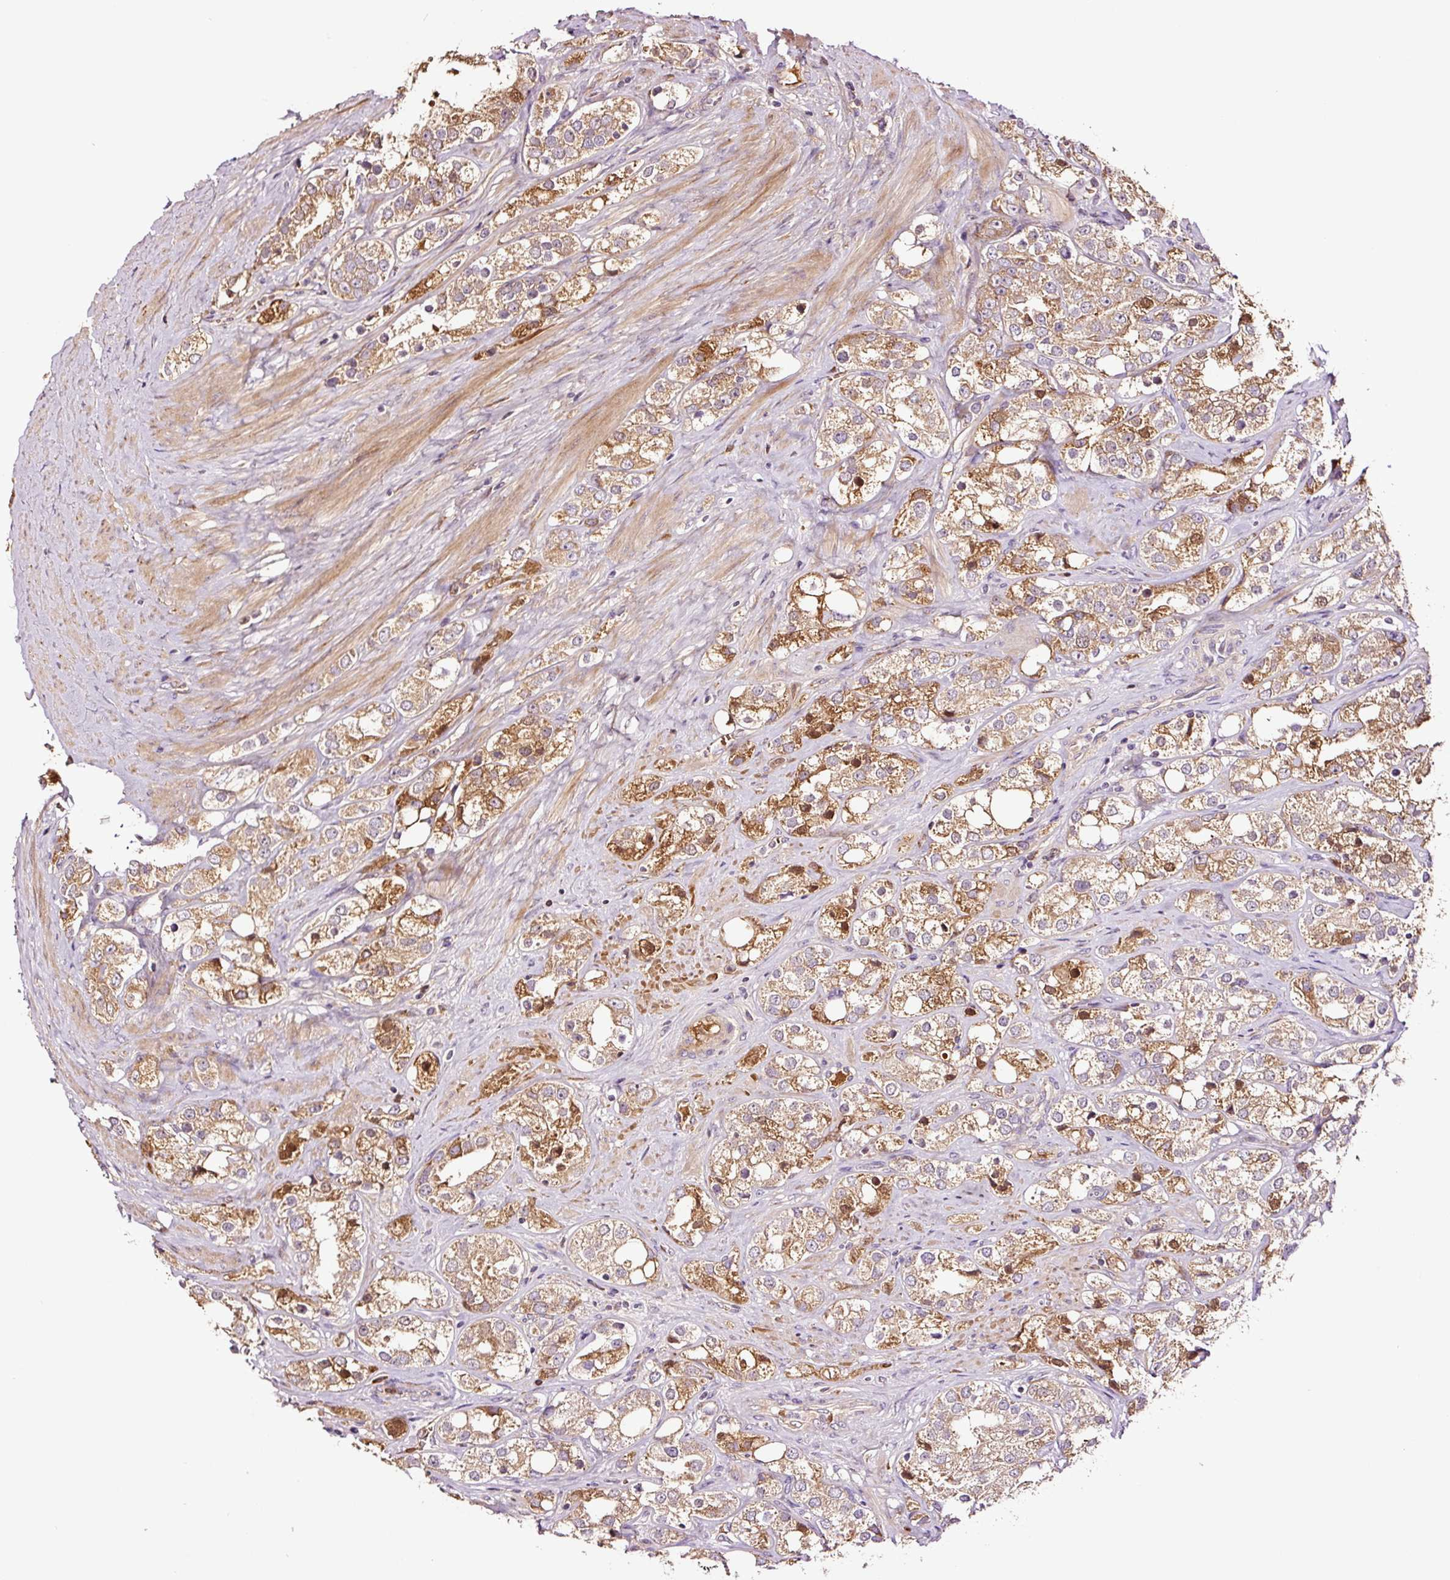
{"staining": {"intensity": "moderate", "quantity": ">75%", "location": "cytoplasmic/membranous"}, "tissue": "prostate cancer", "cell_type": "Tumor cells", "image_type": "cancer", "snomed": [{"axis": "morphology", "description": "Adenocarcinoma, NOS"}, {"axis": "topography", "description": "Prostate"}], "caption": "IHC staining of prostate cancer, which exhibits medium levels of moderate cytoplasmic/membranous expression in approximately >75% of tumor cells indicating moderate cytoplasmic/membranous protein positivity. The staining was performed using DAB (3,3'-diaminobenzidine) (brown) for protein detection and nuclei were counterstained in hematoxylin (blue).", "gene": "PGLYRP2", "patient": {"sex": "male", "age": 79}}